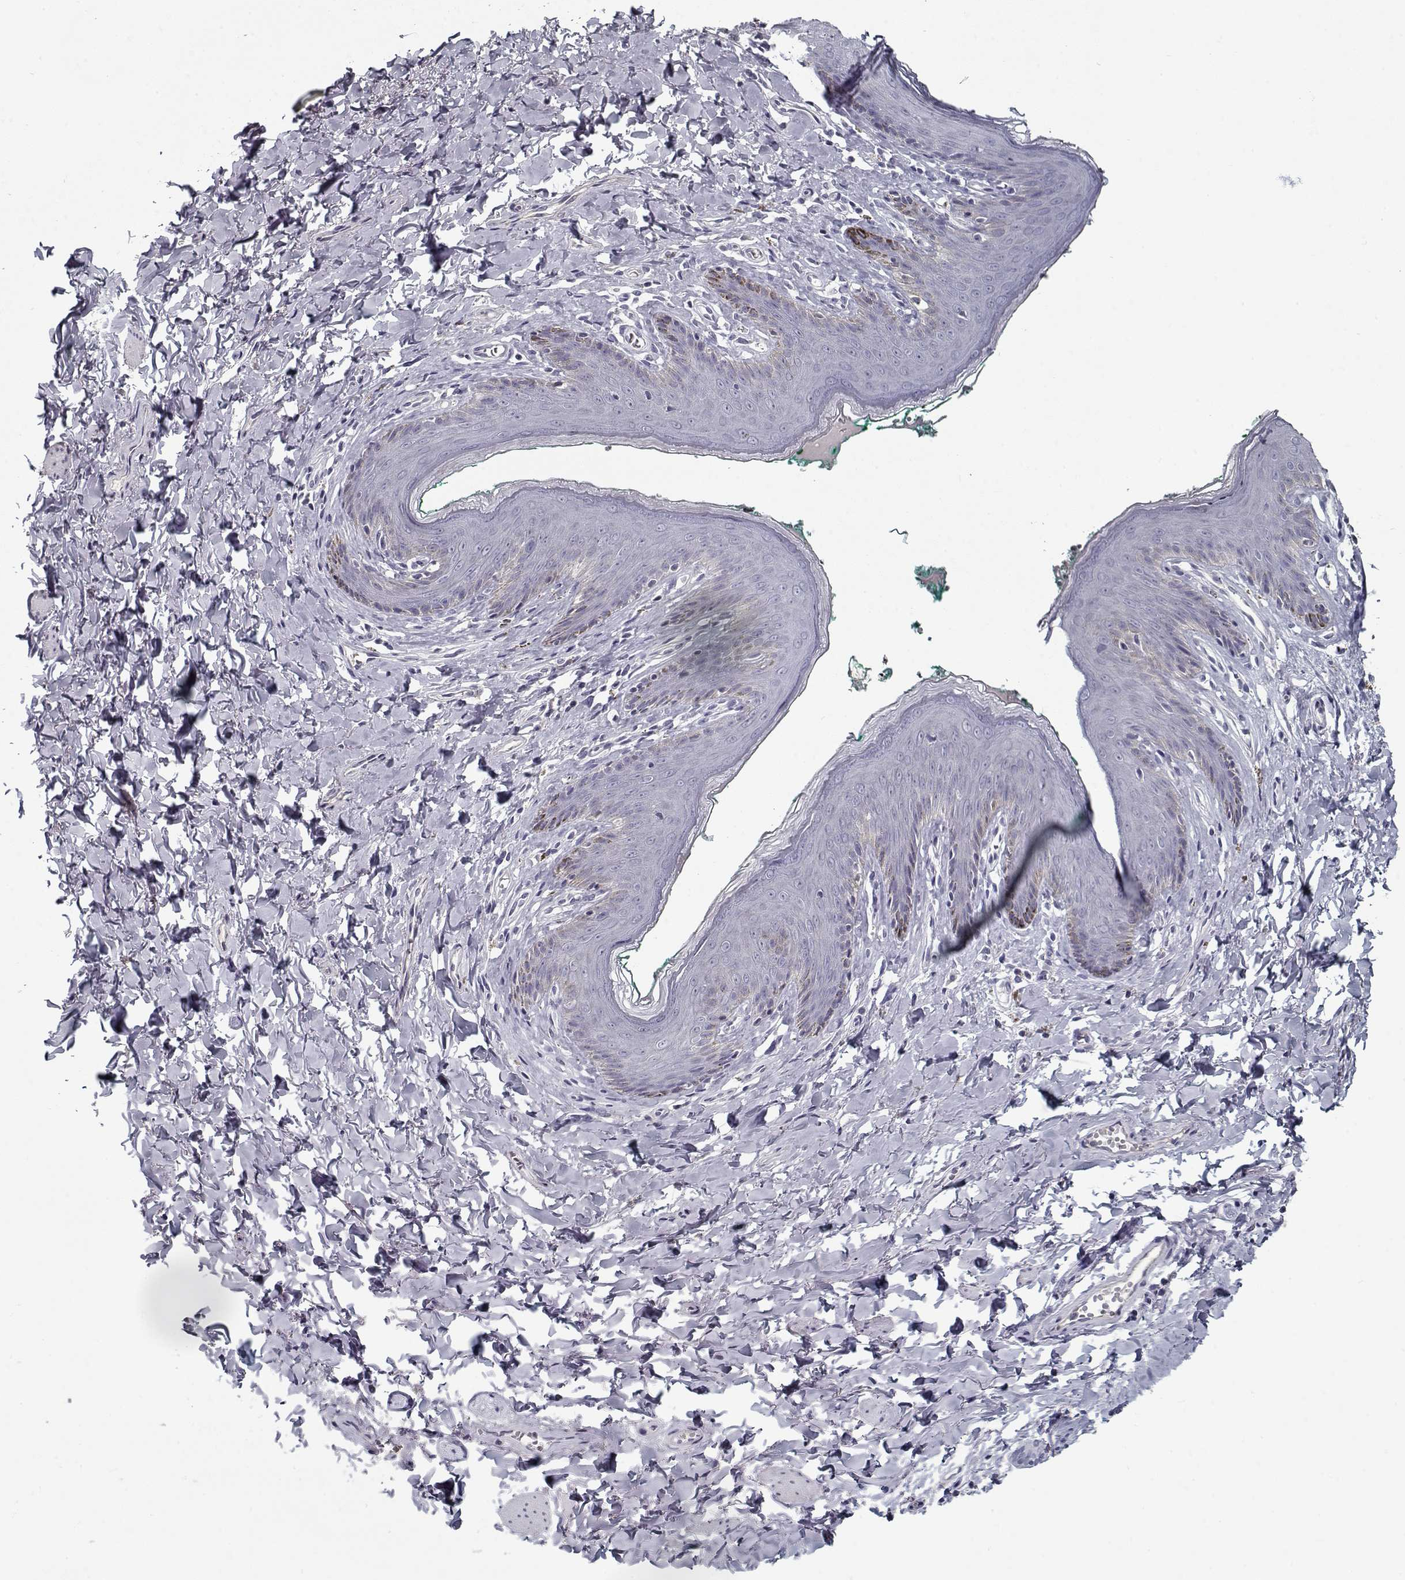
{"staining": {"intensity": "negative", "quantity": "none", "location": "none"}, "tissue": "skin", "cell_type": "Epidermal cells", "image_type": "normal", "snomed": [{"axis": "morphology", "description": "Normal tissue, NOS"}, {"axis": "topography", "description": "Vulva"}], "caption": "IHC of normal human skin reveals no expression in epidermal cells. The staining is performed using DAB (3,3'-diaminobenzidine) brown chromogen with nuclei counter-stained in using hematoxylin.", "gene": "DDX25", "patient": {"sex": "female", "age": 66}}